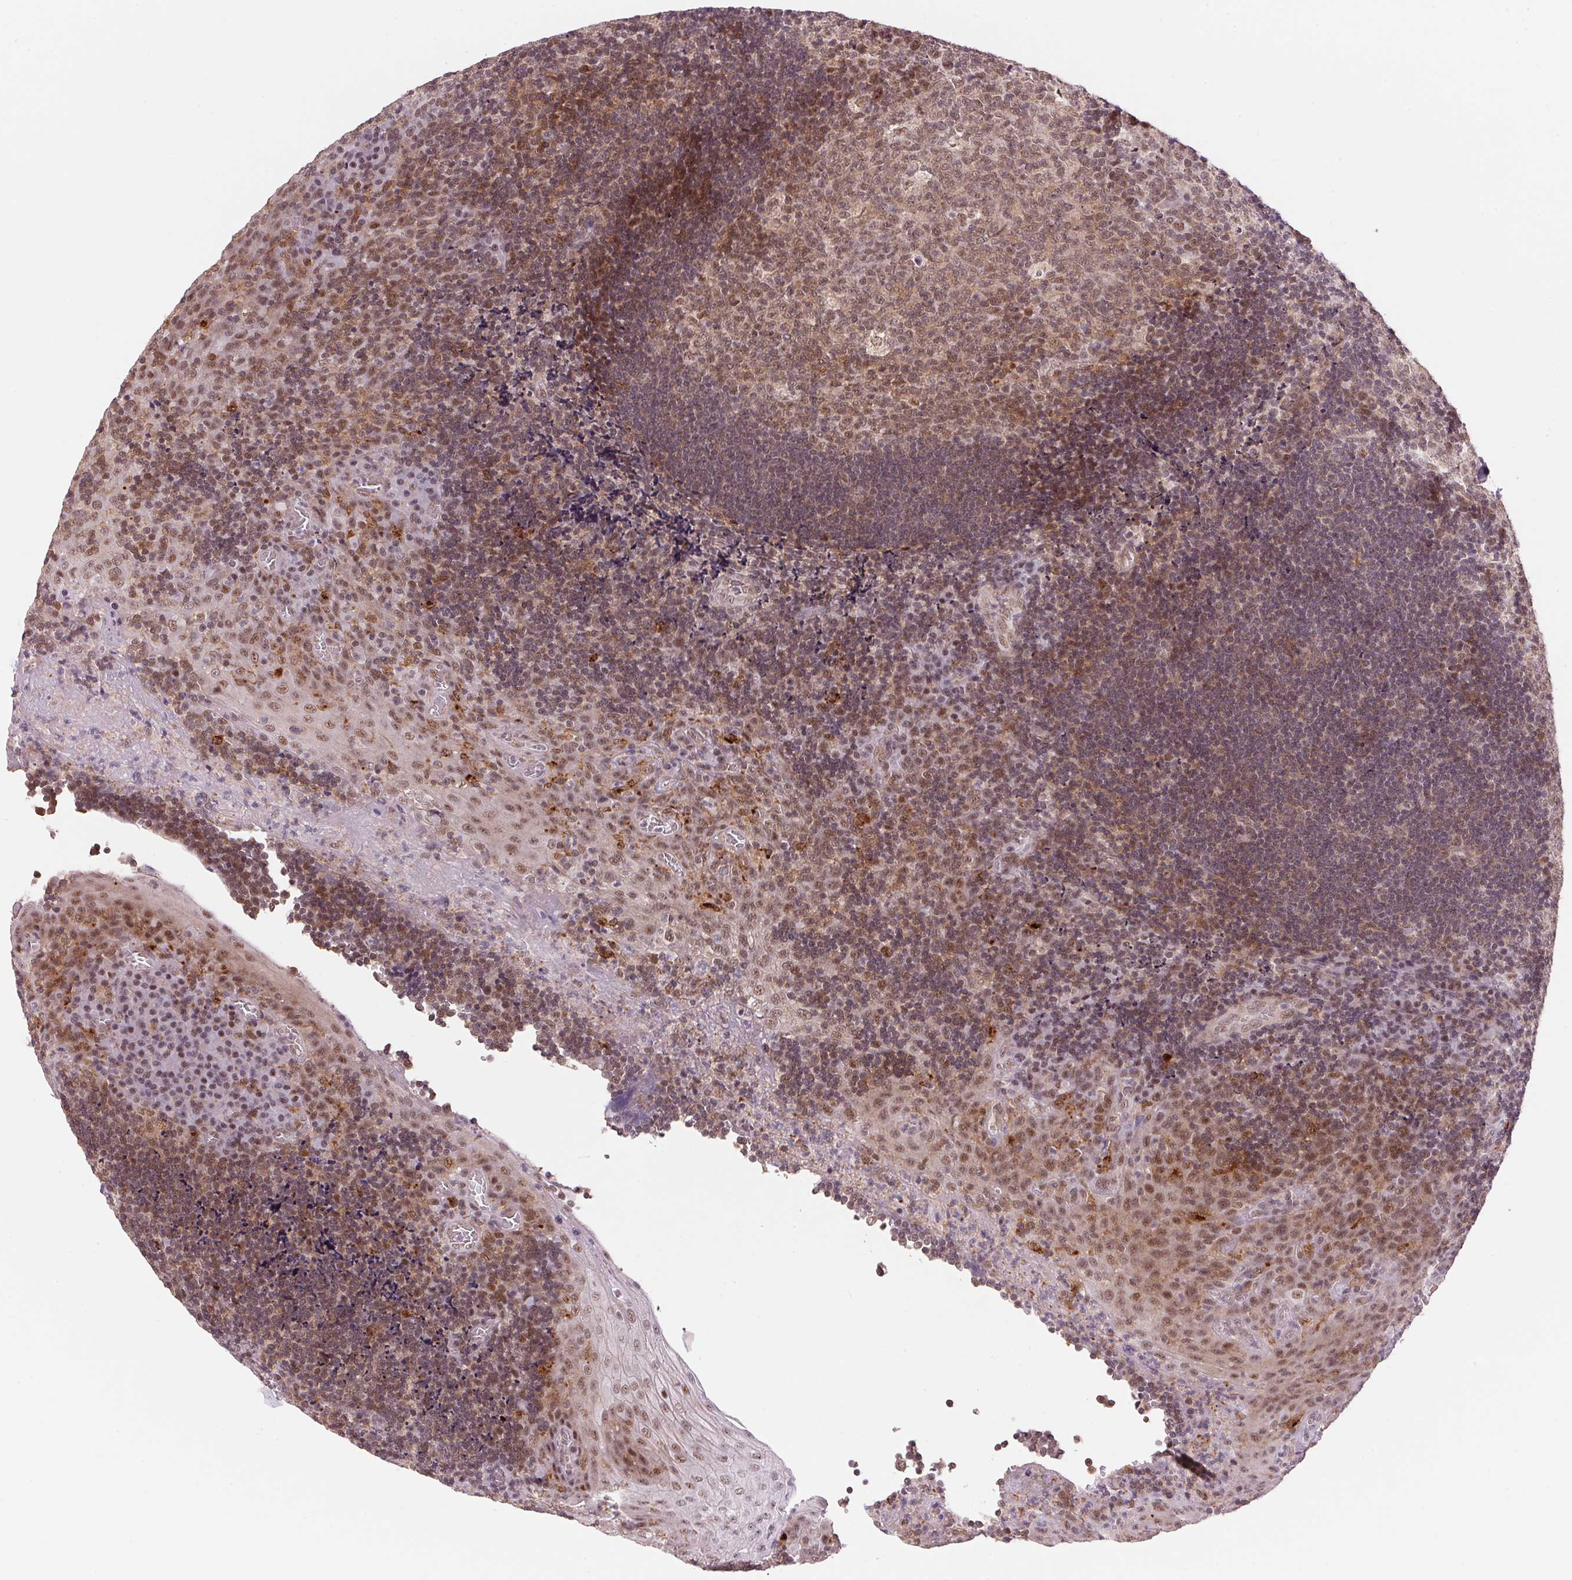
{"staining": {"intensity": "moderate", "quantity": "25%-75%", "location": "nuclear"}, "tissue": "tonsil", "cell_type": "Germinal center cells", "image_type": "normal", "snomed": [{"axis": "morphology", "description": "Normal tissue, NOS"}, {"axis": "topography", "description": "Tonsil"}], "caption": "IHC photomicrograph of normal human tonsil stained for a protein (brown), which demonstrates medium levels of moderate nuclear expression in approximately 25%-75% of germinal center cells.", "gene": "HNRNPDL", "patient": {"sex": "male", "age": 17}}